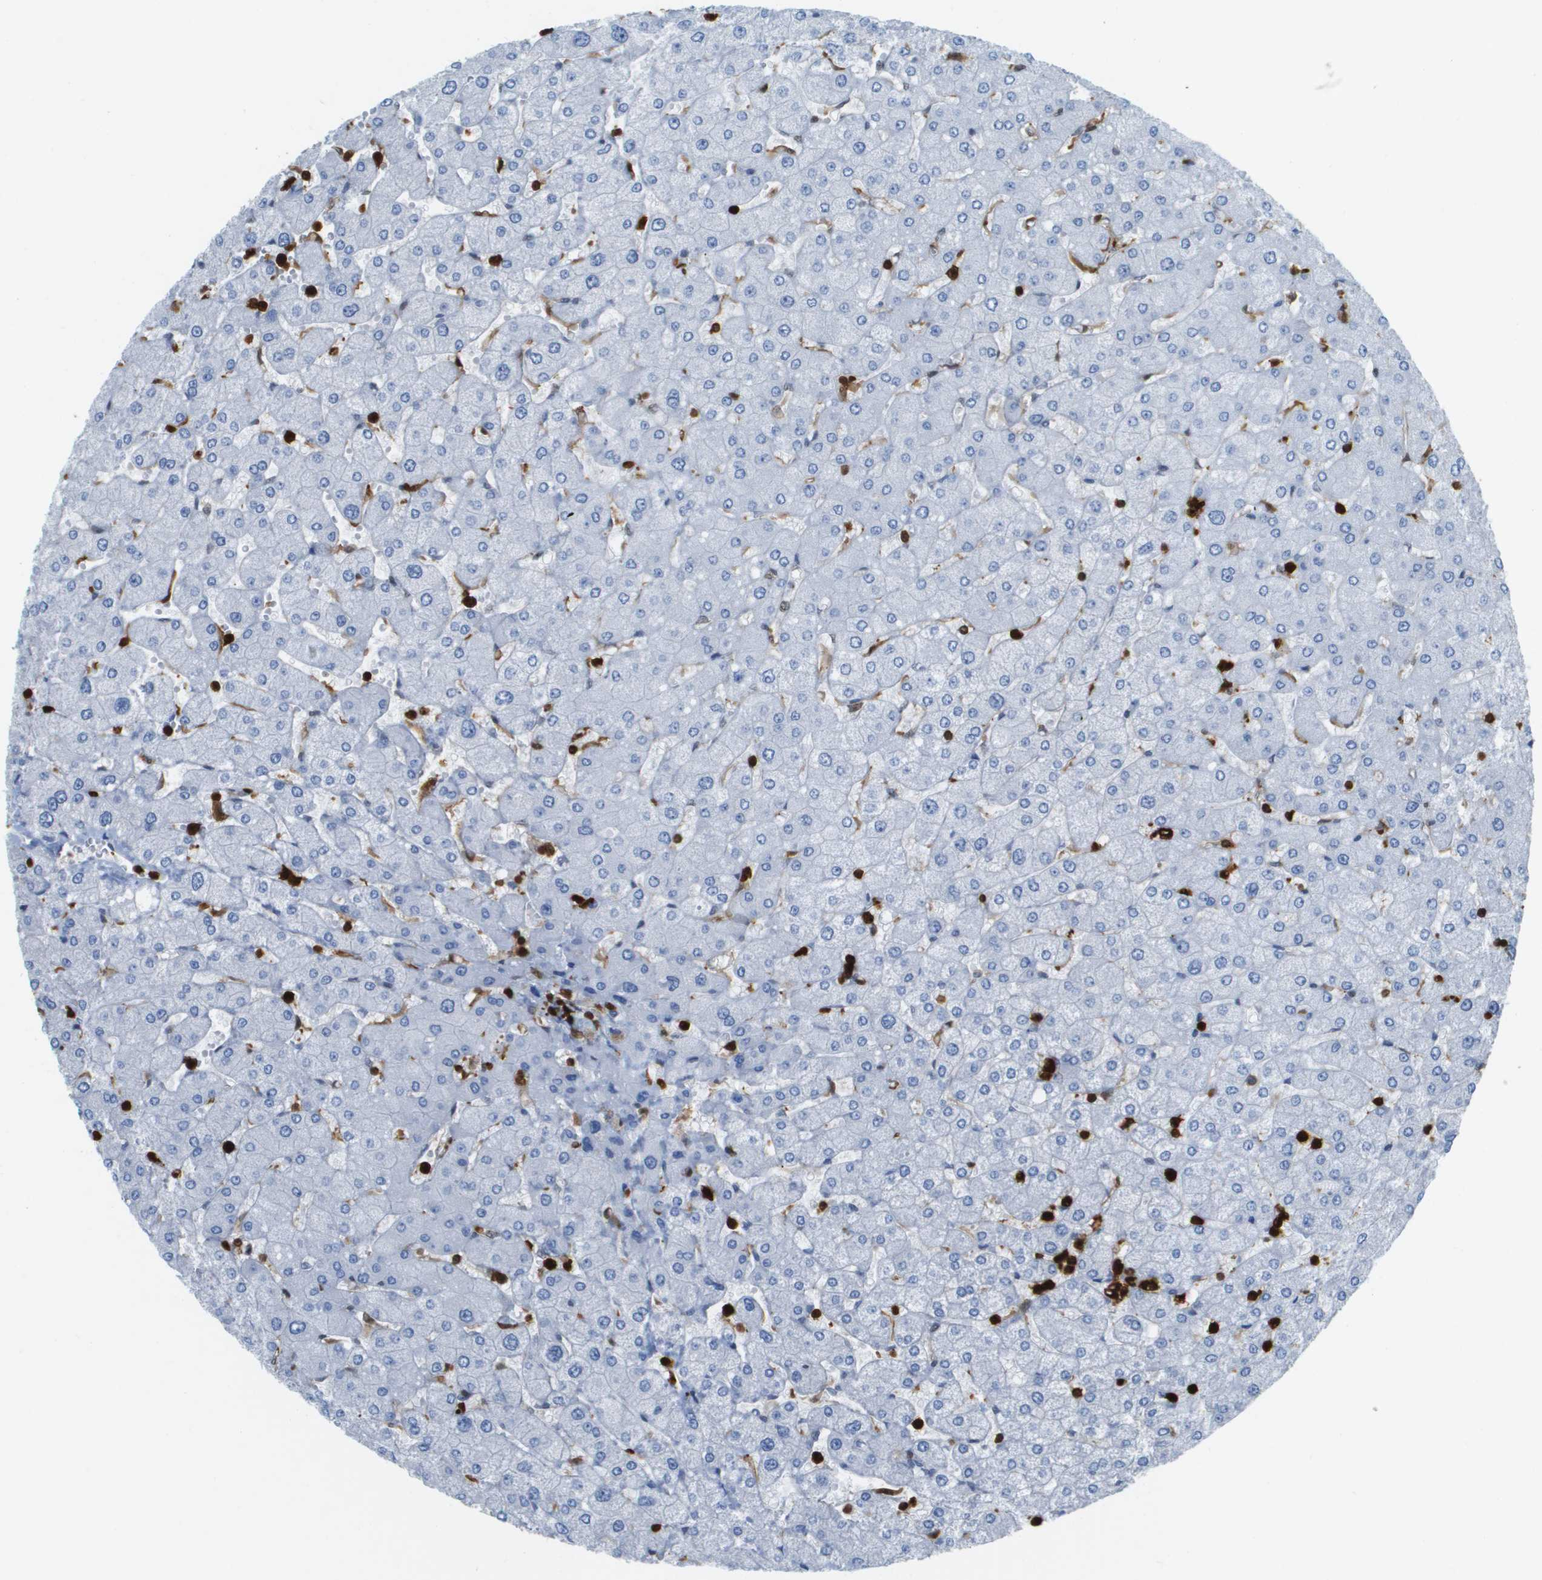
{"staining": {"intensity": "negative", "quantity": "none", "location": "none"}, "tissue": "liver", "cell_type": "Cholangiocytes", "image_type": "normal", "snomed": [{"axis": "morphology", "description": "Normal tissue, NOS"}, {"axis": "topography", "description": "Liver"}], "caption": "There is no significant staining in cholangiocytes of liver. (DAB immunohistochemistry (IHC) visualized using brightfield microscopy, high magnification).", "gene": "DOCK5", "patient": {"sex": "male", "age": 55}}